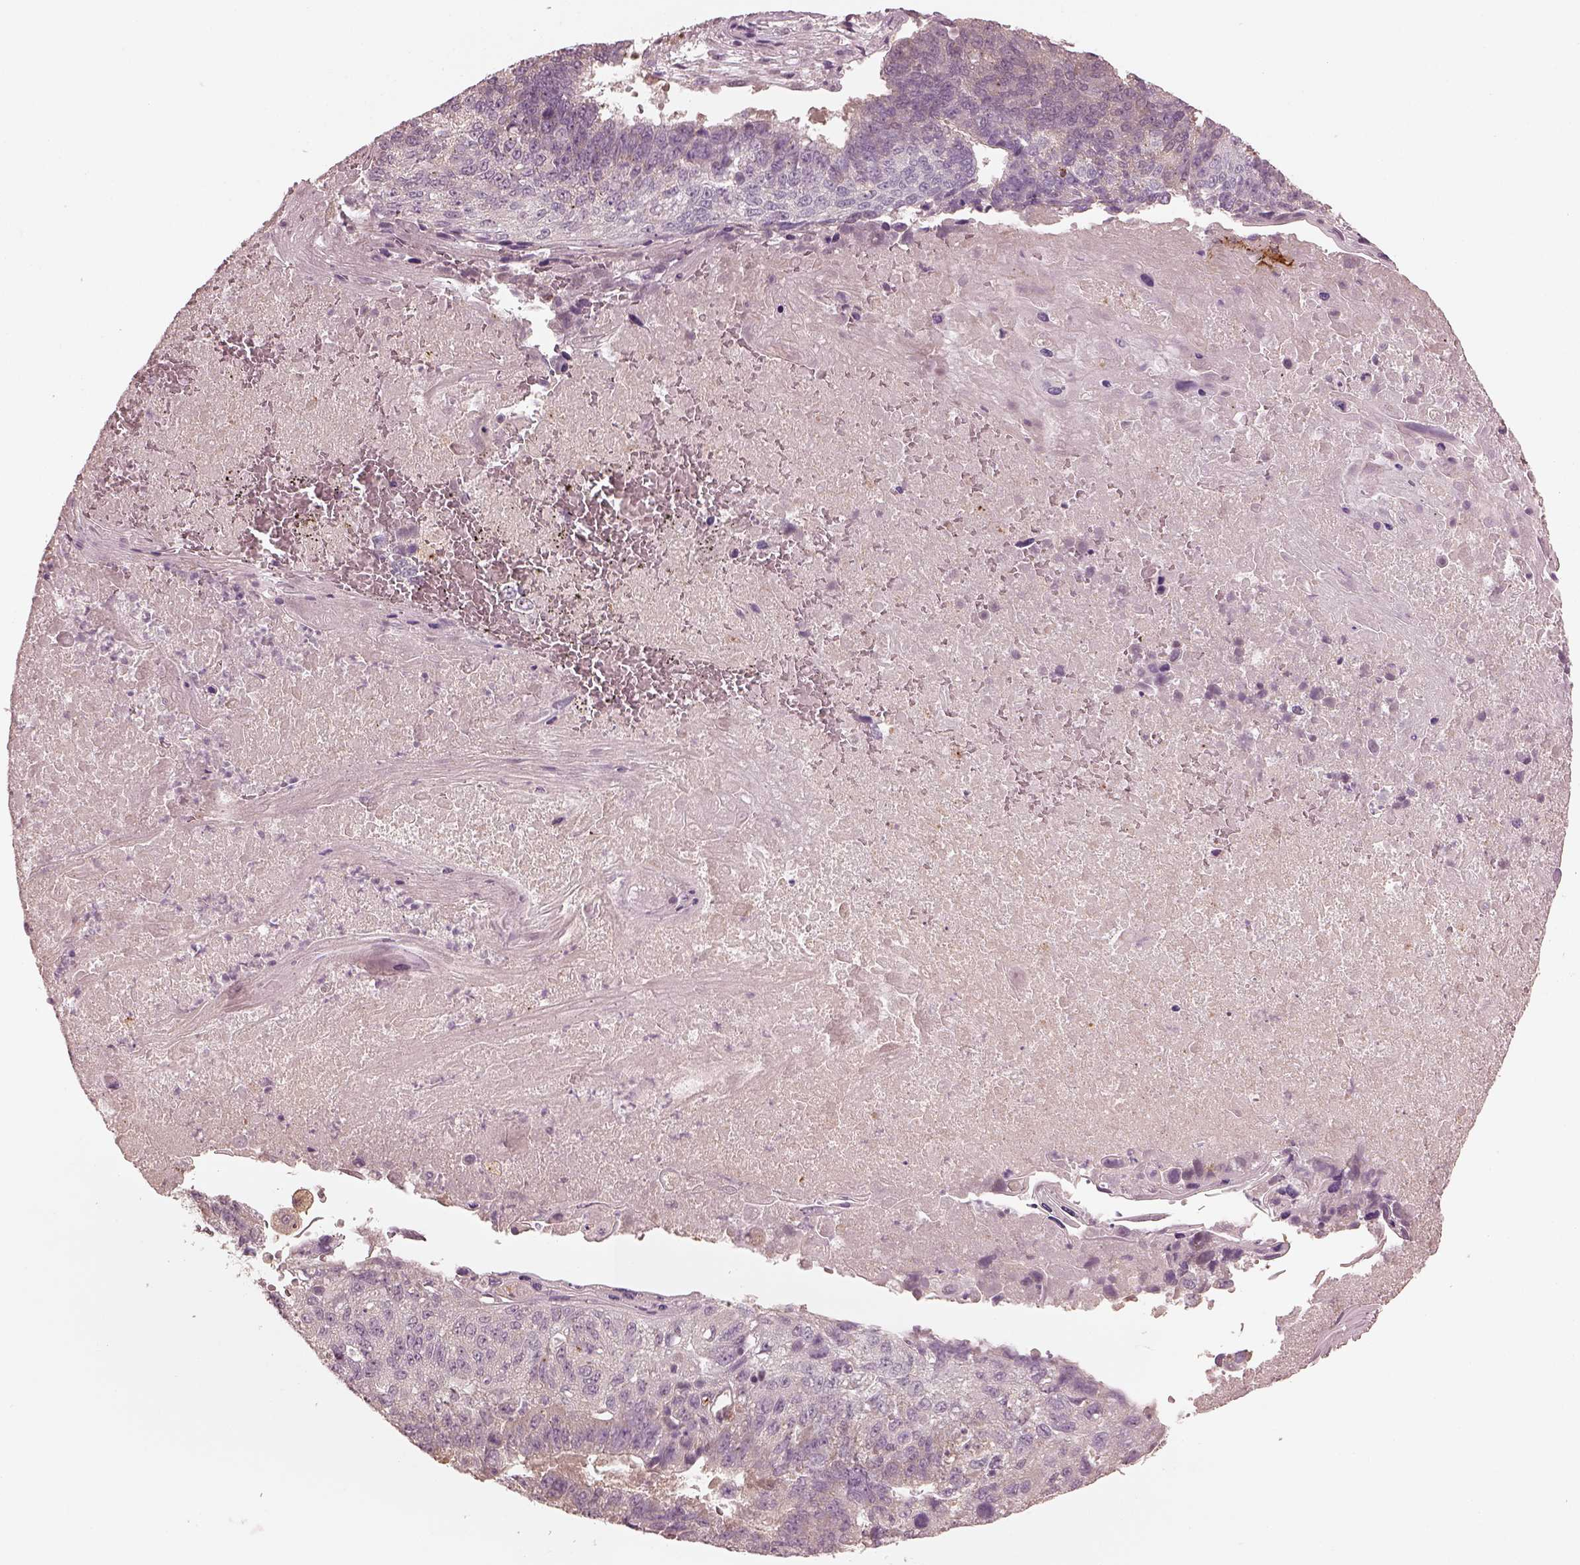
{"staining": {"intensity": "negative", "quantity": "none", "location": "none"}, "tissue": "lung cancer", "cell_type": "Tumor cells", "image_type": "cancer", "snomed": [{"axis": "morphology", "description": "Squamous cell carcinoma, NOS"}, {"axis": "topography", "description": "Lung"}], "caption": "Immunohistochemistry (IHC) photomicrograph of neoplastic tissue: human squamous cell carcinoma (lung) stained with DAB (3,3'-diaminobenzidine) exhibits no significant protein positivity in tumor cells. (DAB IHC visualized using brightfield microscopy, high magnification).", "gene": "VWA5B1", "patient": {"sex": "male", "age": 73}}